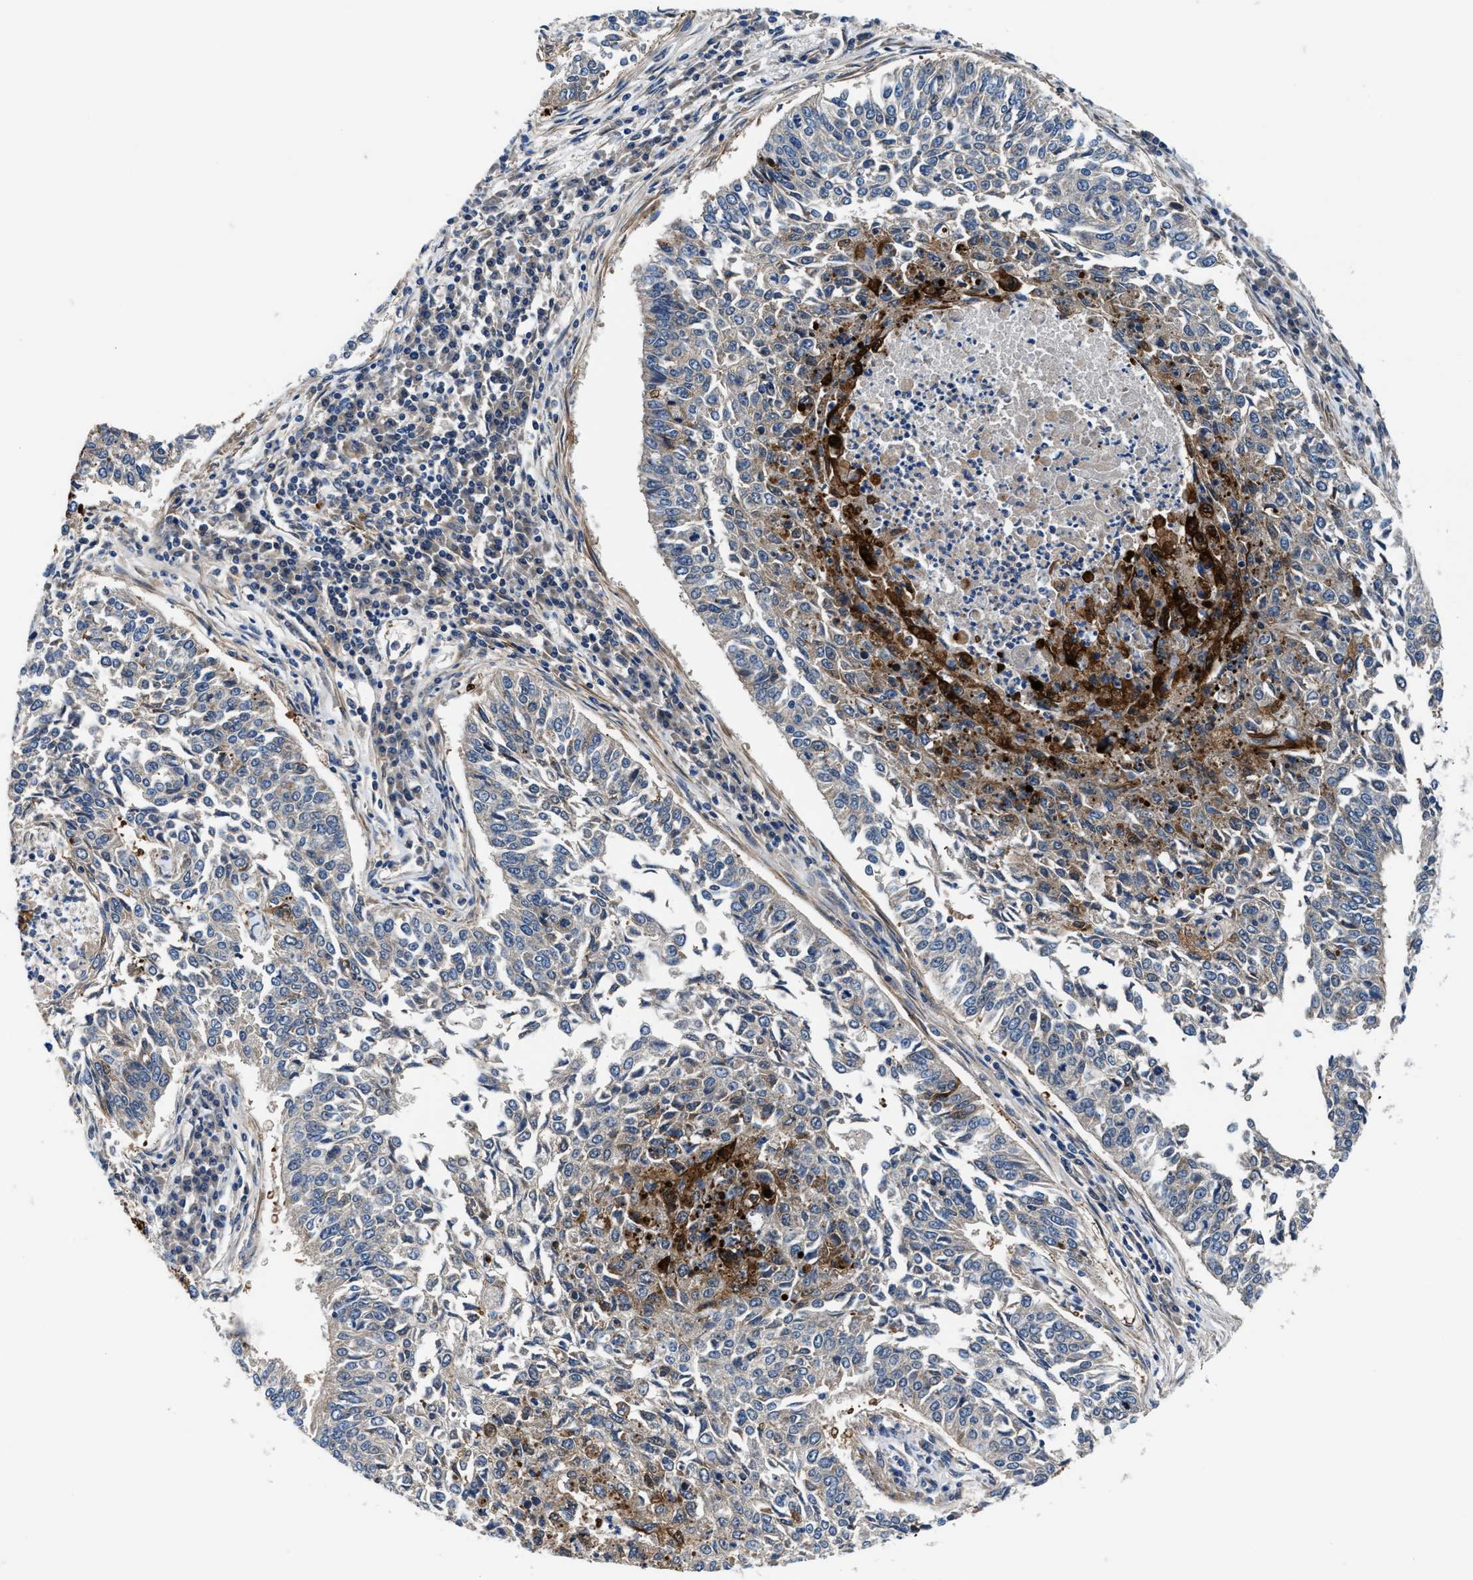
{"staining": {"intensity": "moderate", "quantity": "<25%", "location": "cytoplasmic/membranous"}, "tissue": "lung cancer", "cell_type": "Tumor cells", "image_type": "cancer", "snomed": [{"axis": "morphology", "description": "Normal tissue, NOS"}, {"axis": "morphology", "description": "Squamous cell carcinoma, NOS"}, {"axis": "topography", "description": "Cartilage tissue"}, {"axis": "topography", "description": "Bronchus"}, {"axis": "topography", "description": "Lung"}], "caption": "Immunohistochemical staining of human lung cancer (squamous cell carcinoma) displays low levels of moderate cytoplasmic/membranous protein expression in about <25% of tumor cells.", "gene": "PARG", "patient": {"sex": "female", "age": 49}}